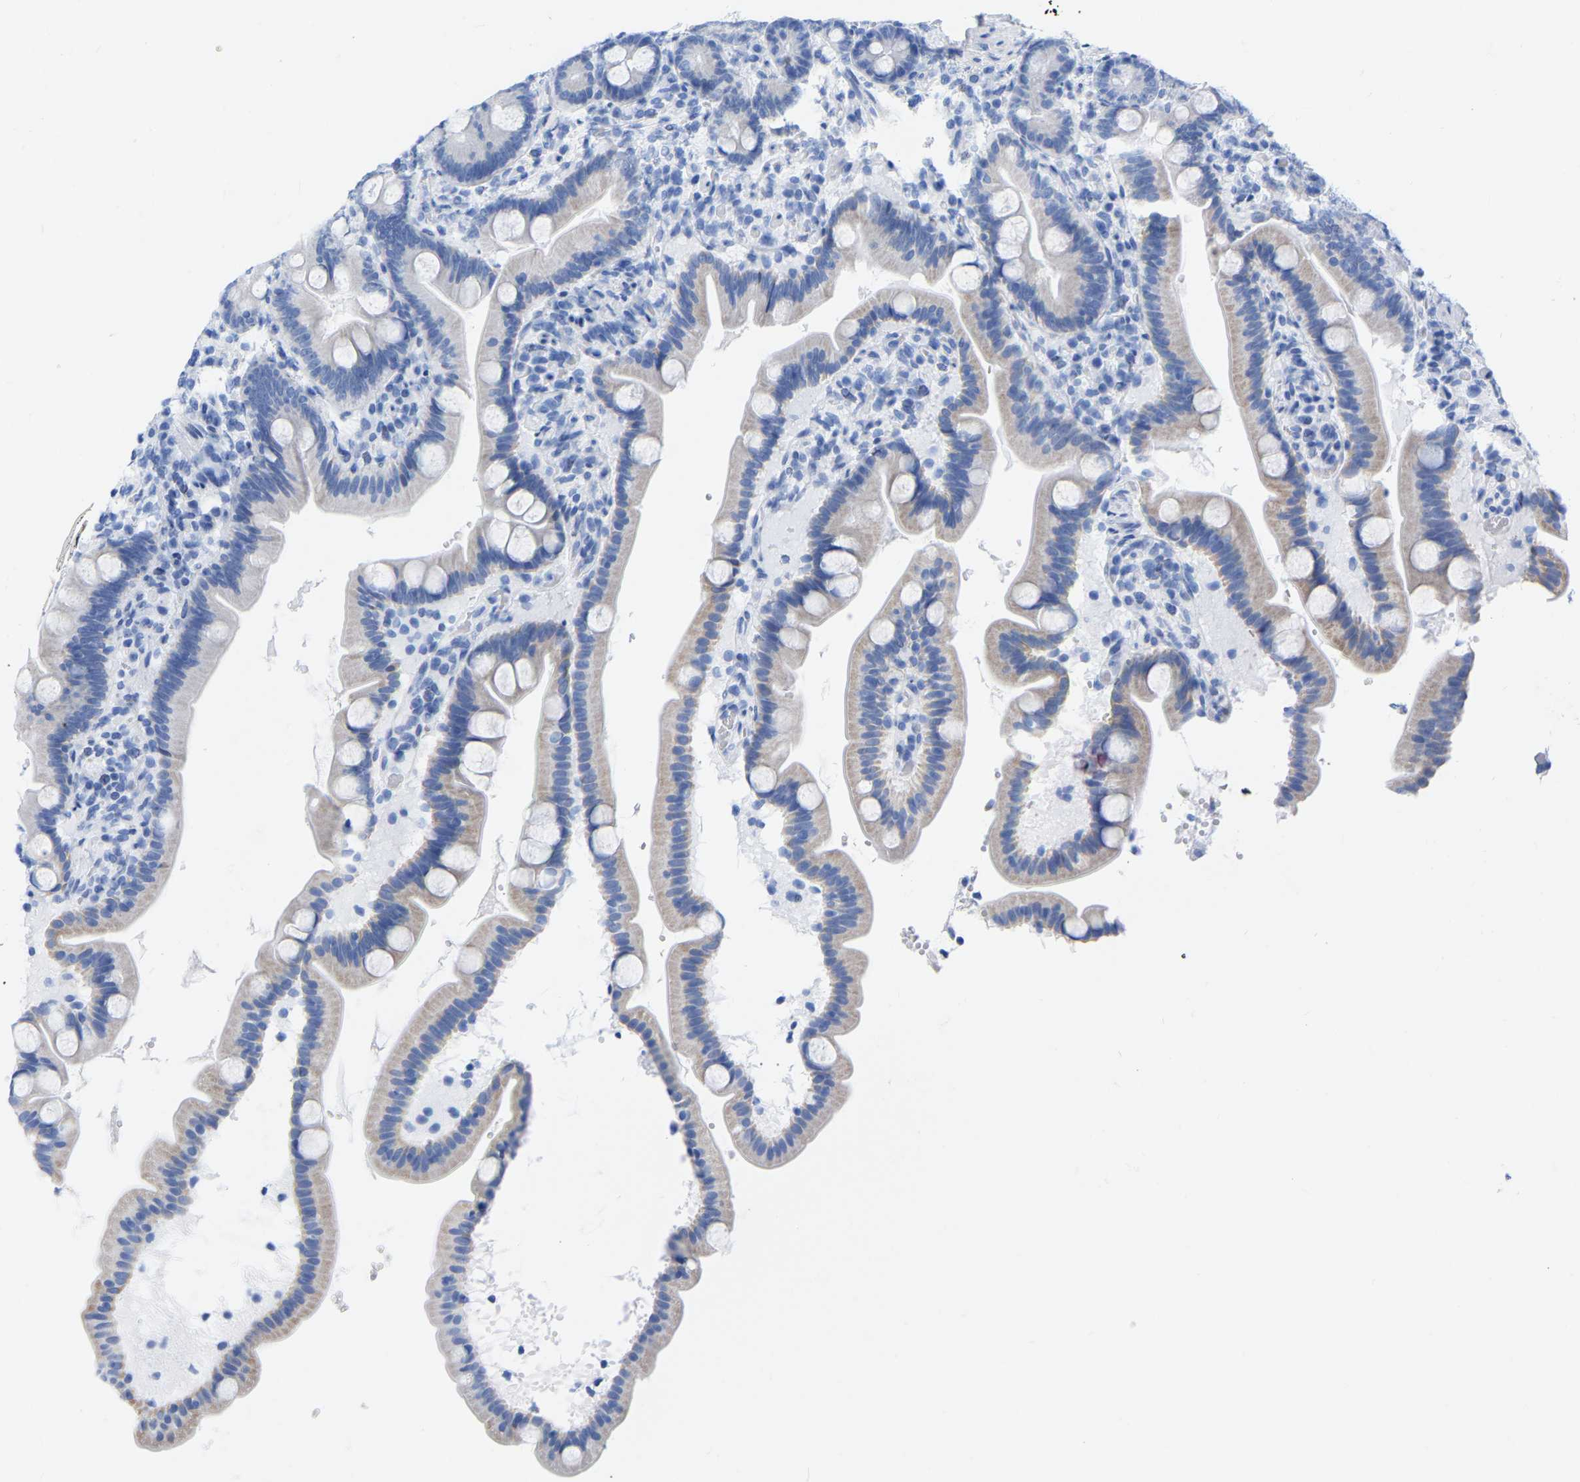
{"staining": {"intensity": "weak", "quantity": "25%-75%", "location": "cytoplasmic/membranous"}, "tissue": "duodenum", "cell_type": "Glandular cells", "image_type": "normal", "snomed": [{"axis": "morphology", "description": "Normal tissue, NOS"}, {"axis": "topography", "description": "Duodenum"}], "caption": "Glandular cells exhibit weak cytoplasmic/membranous staining in approximately 25%-75% of cells in unremarkable duodenum. (DAB IHC, brown staining for protein, blue staining for nuclei).", "gene": "ZNF629", "patient": {"sex": "male", "age": 54}}